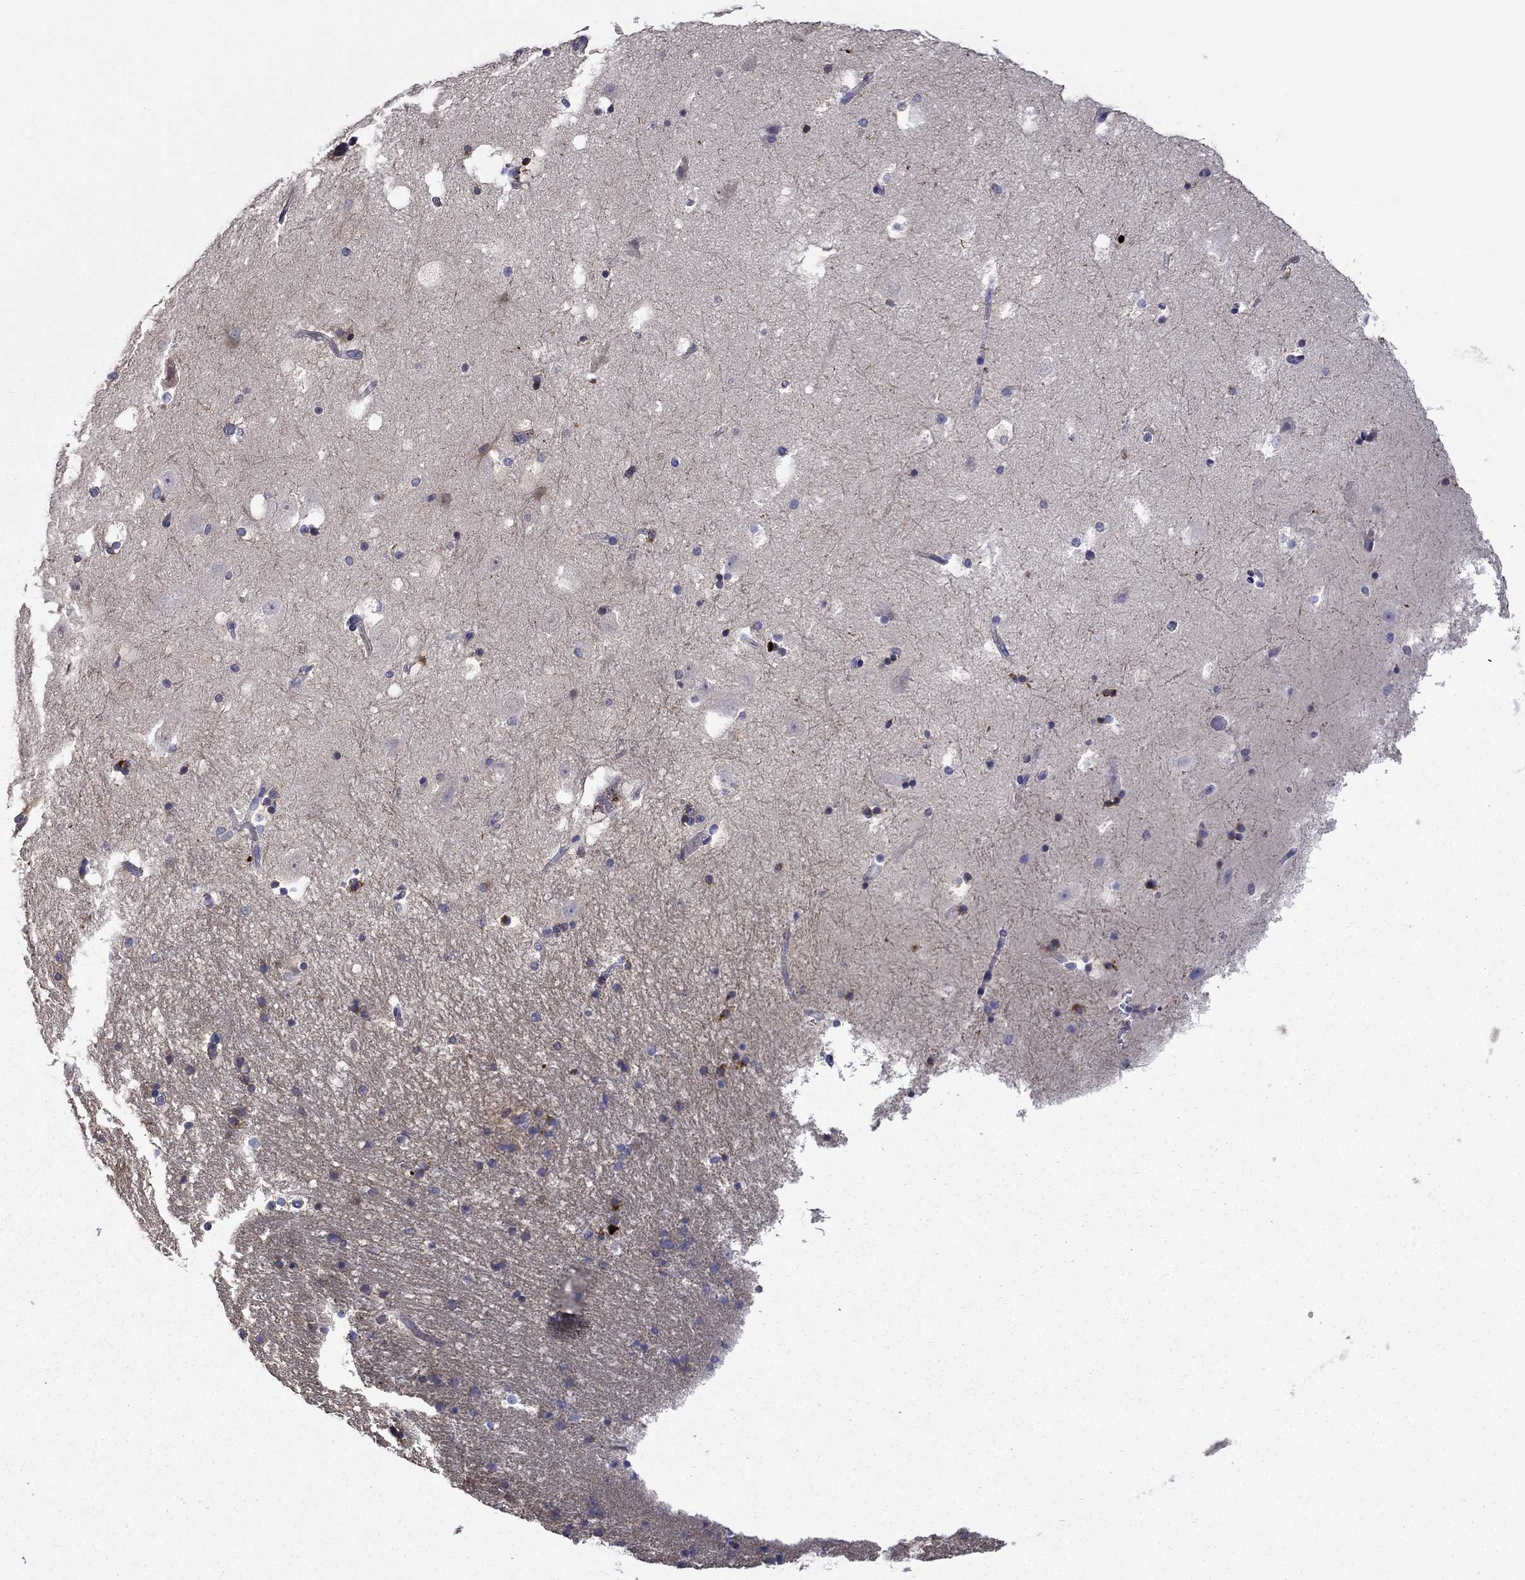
{"staining": {"intensity": "strong", "quantity": "<25%", "location": "cytoplasmic/membranous"}, "tissue": "hippocampus", "cell_type": "Glial cells", "image_type": "normal", "snomed": [{"axis": "morphology", "description": "Normal tissue, NOS"}, {"axis": "topography", "description": "Hippocampus"}], "caption": "Immunohistochemistry (IHC) image of unremarkable human hippocampus stained for a protein (brown), which reveals medium levels of strong cytoplasmic/membranous staining in approximately <25% of glial cells.", "gene": "CNDP1", "patient": {"sex": "male", "age": 51}}